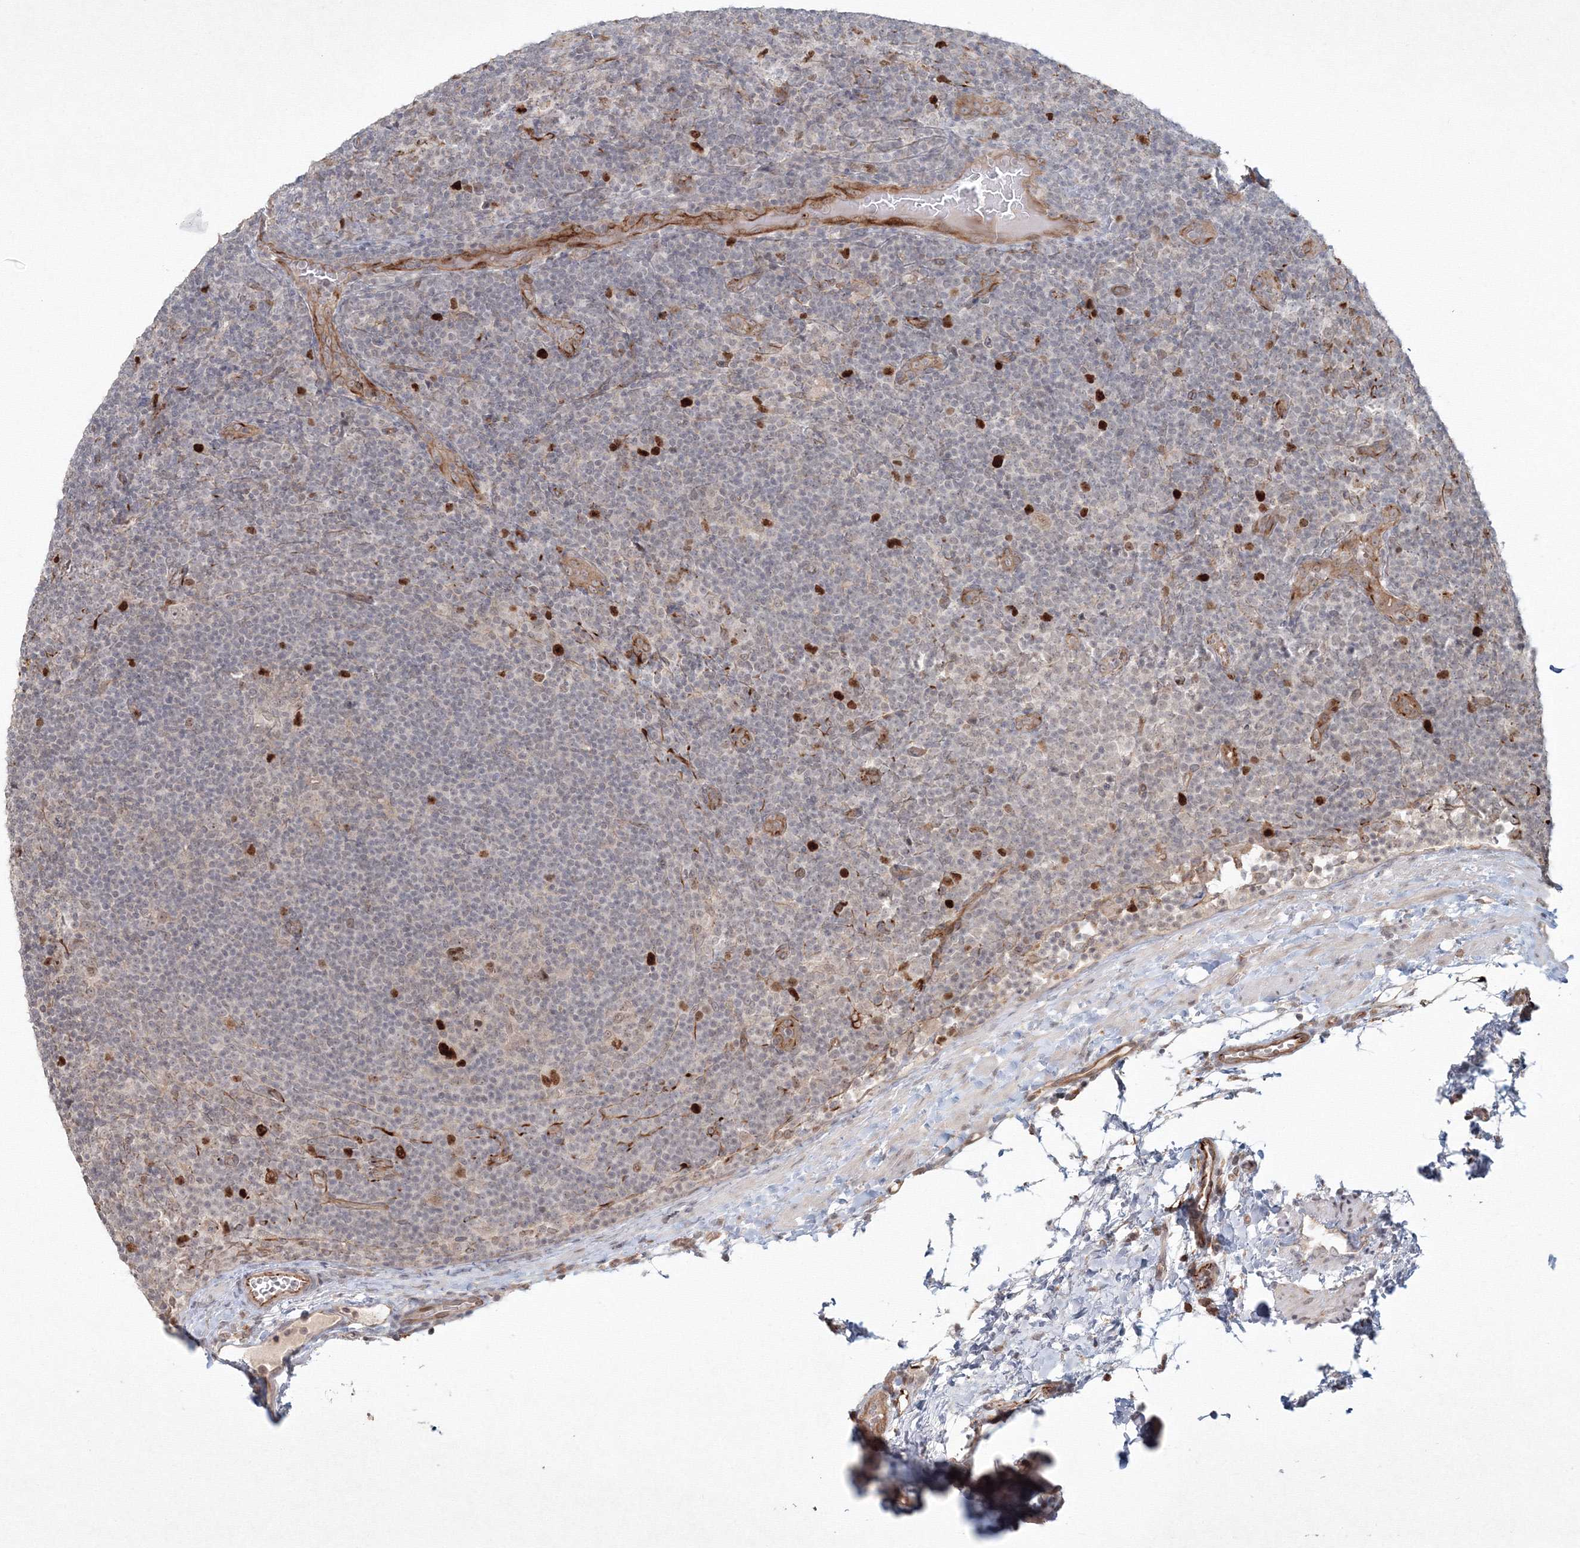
{"staining": {"intensity": "strong", "quantity": ">75%", "location": "nuclear"}, "tissue": "lymphoma", "cell_type": "Tumor cells", "image_type": "cancer", "snomed": [{"axis": "morphology", "description": "Hodgkin's disease, NOS"}, {"axis": "topography", "description": "Lymph node"}], "caption": "Brown immunohistochemical staining in Hodgkin's disease shows strong nuclear staining in approximately >75% of tumor cells.", "gene": "KIF20A", "patient": {"sex": "female", "age": 57}}